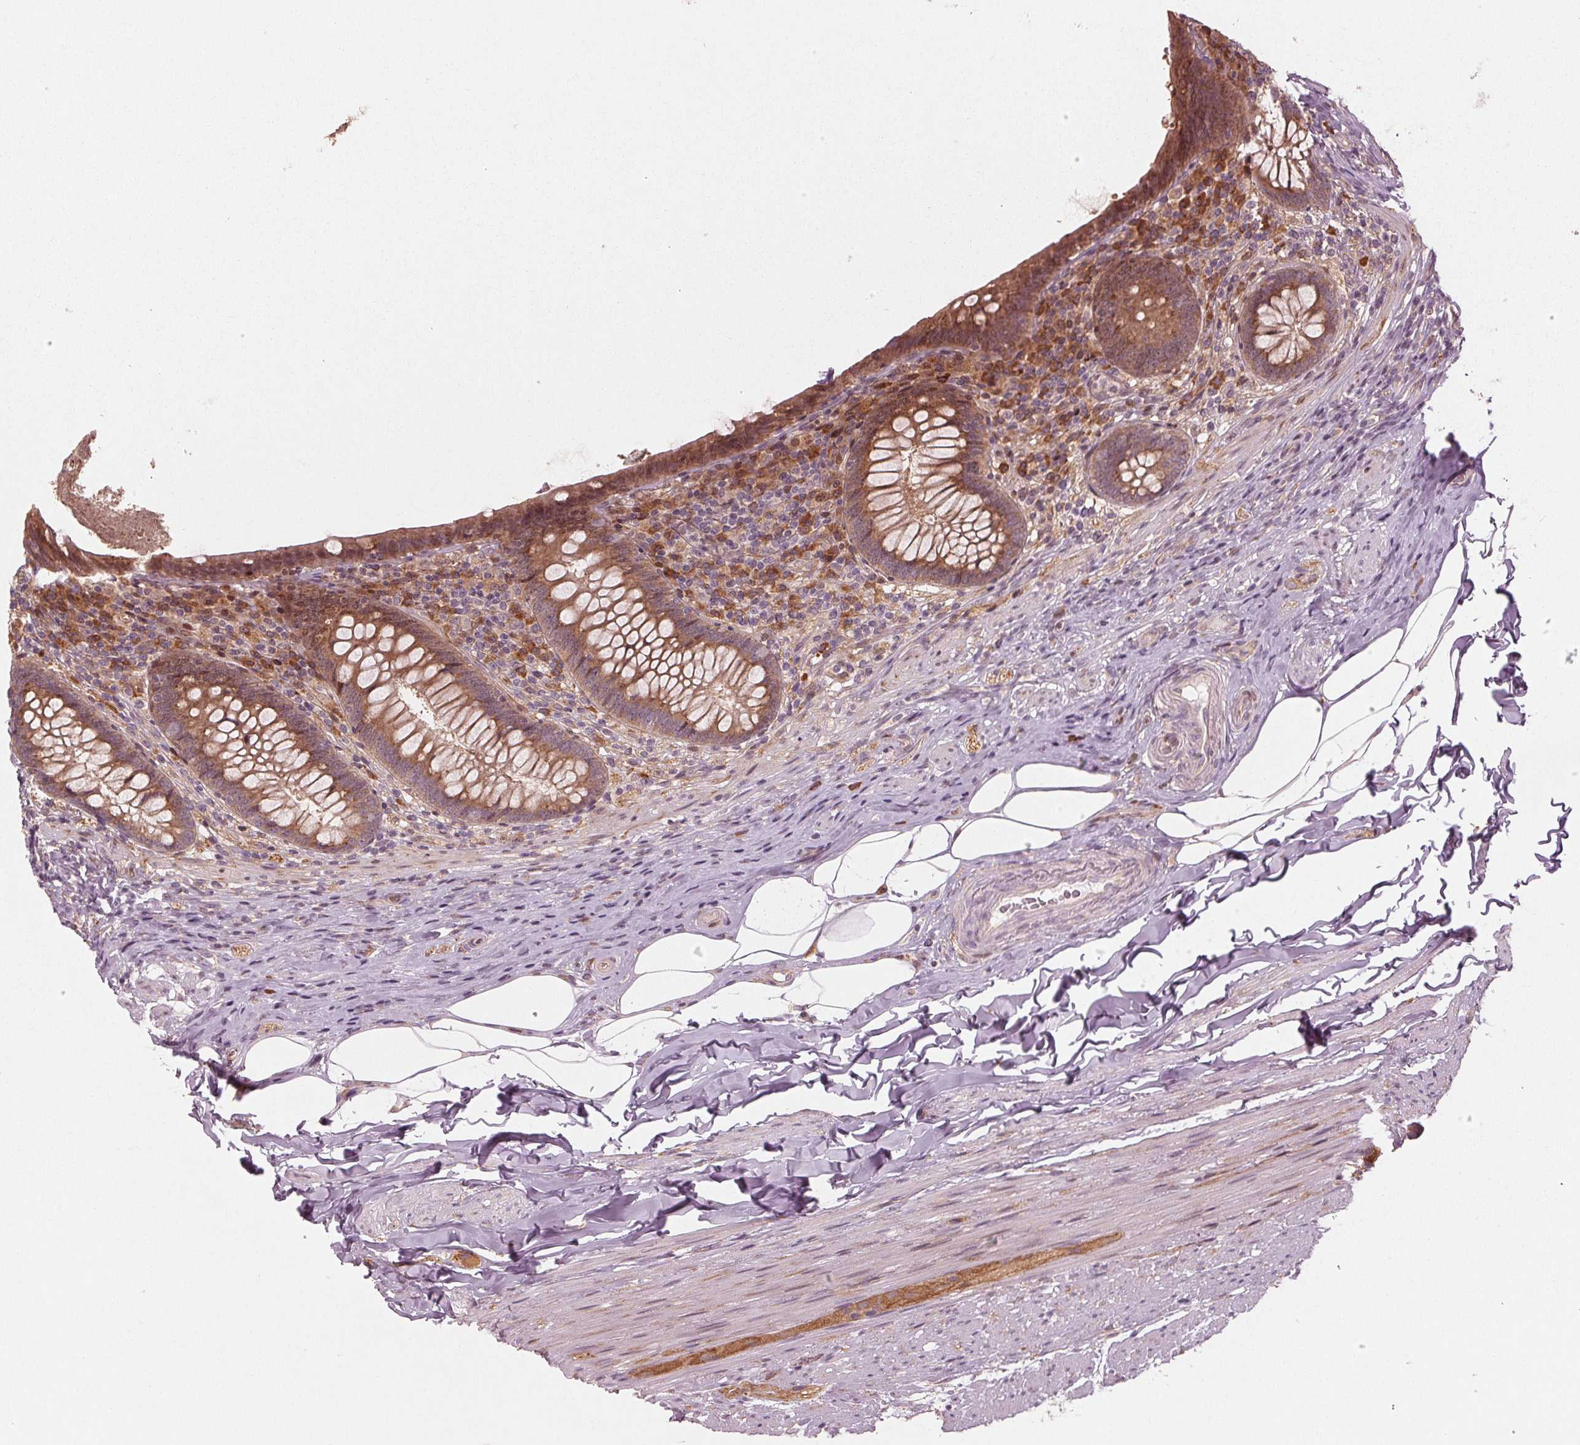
{"staining": {"intensity": "moderate", "quantity": "25%-75%", "location": "cytoplasmic/membranous"}, "tissue": "appendix", "cell_type": "Glandular cells", "image_type": "normal", "snomed": [{"axis": "morphology", "description": "Normal tissue, NOS"}, {"axis": "topography", "description": "Appendix"}], "caption": "Glandular cells display moderate cytoplasmic/membranous positivity in approximately 25%-75% of cells in unremarkable appendix.", "gene": "CMIP", "patient": {"sex": "male", "age": 47}}